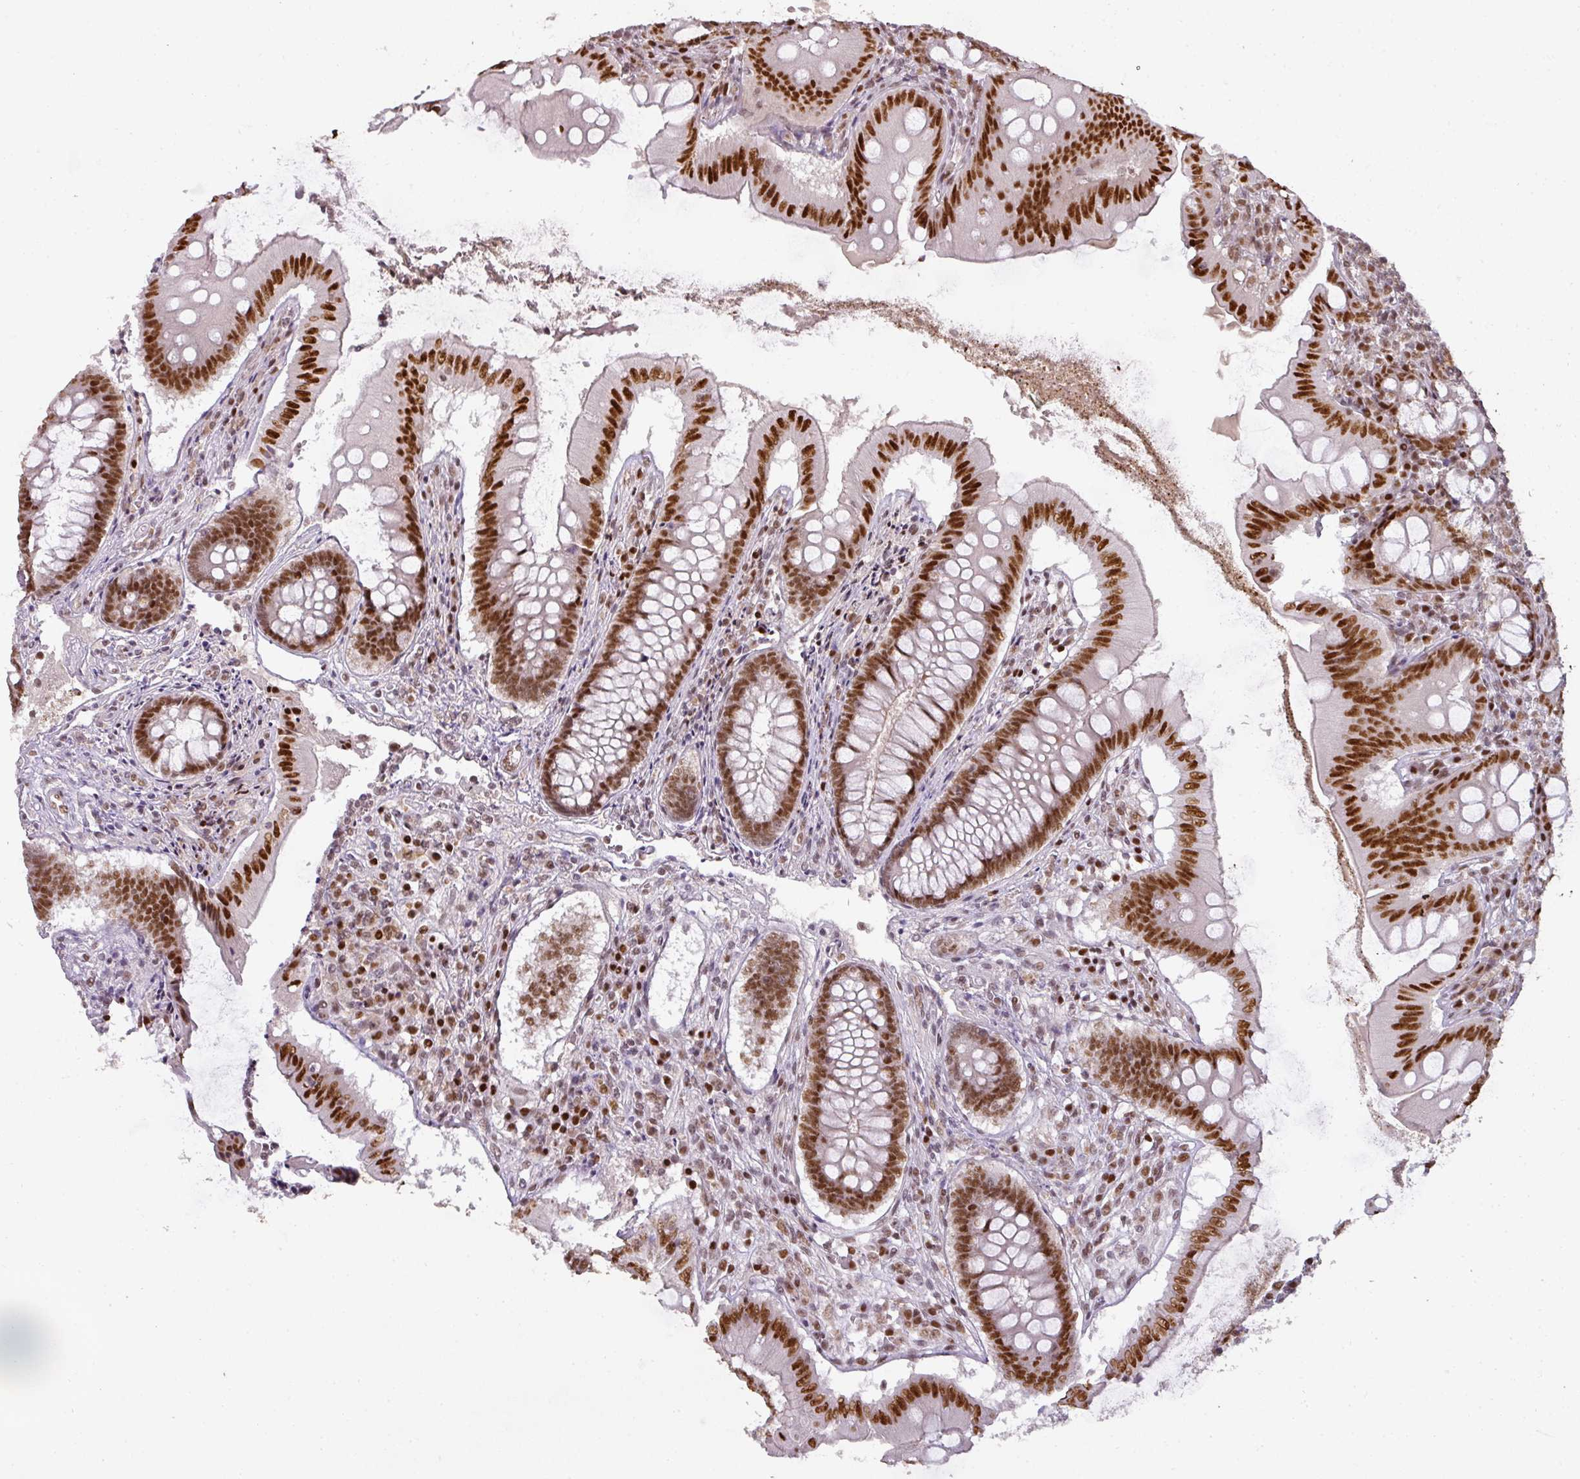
{"staining": {"intensity": "moderate", "quantity": ">75%", "location": "nuclear"}, "tissue": "appendix", "cell_type": "Glandular cells", "image_type": "normal", "snomed": [{"axis": "morphology", "description": "Normal tissue, NOS"}, {"axis": "topography", "description": "Appendix"}], "caption": "Glandular cells exhibit moderate nuclear expression in approximately >75% of cells in unremarkable appendix.", "gene": "GPRIN2", "patient": {"sex": "female", "age": 51}}